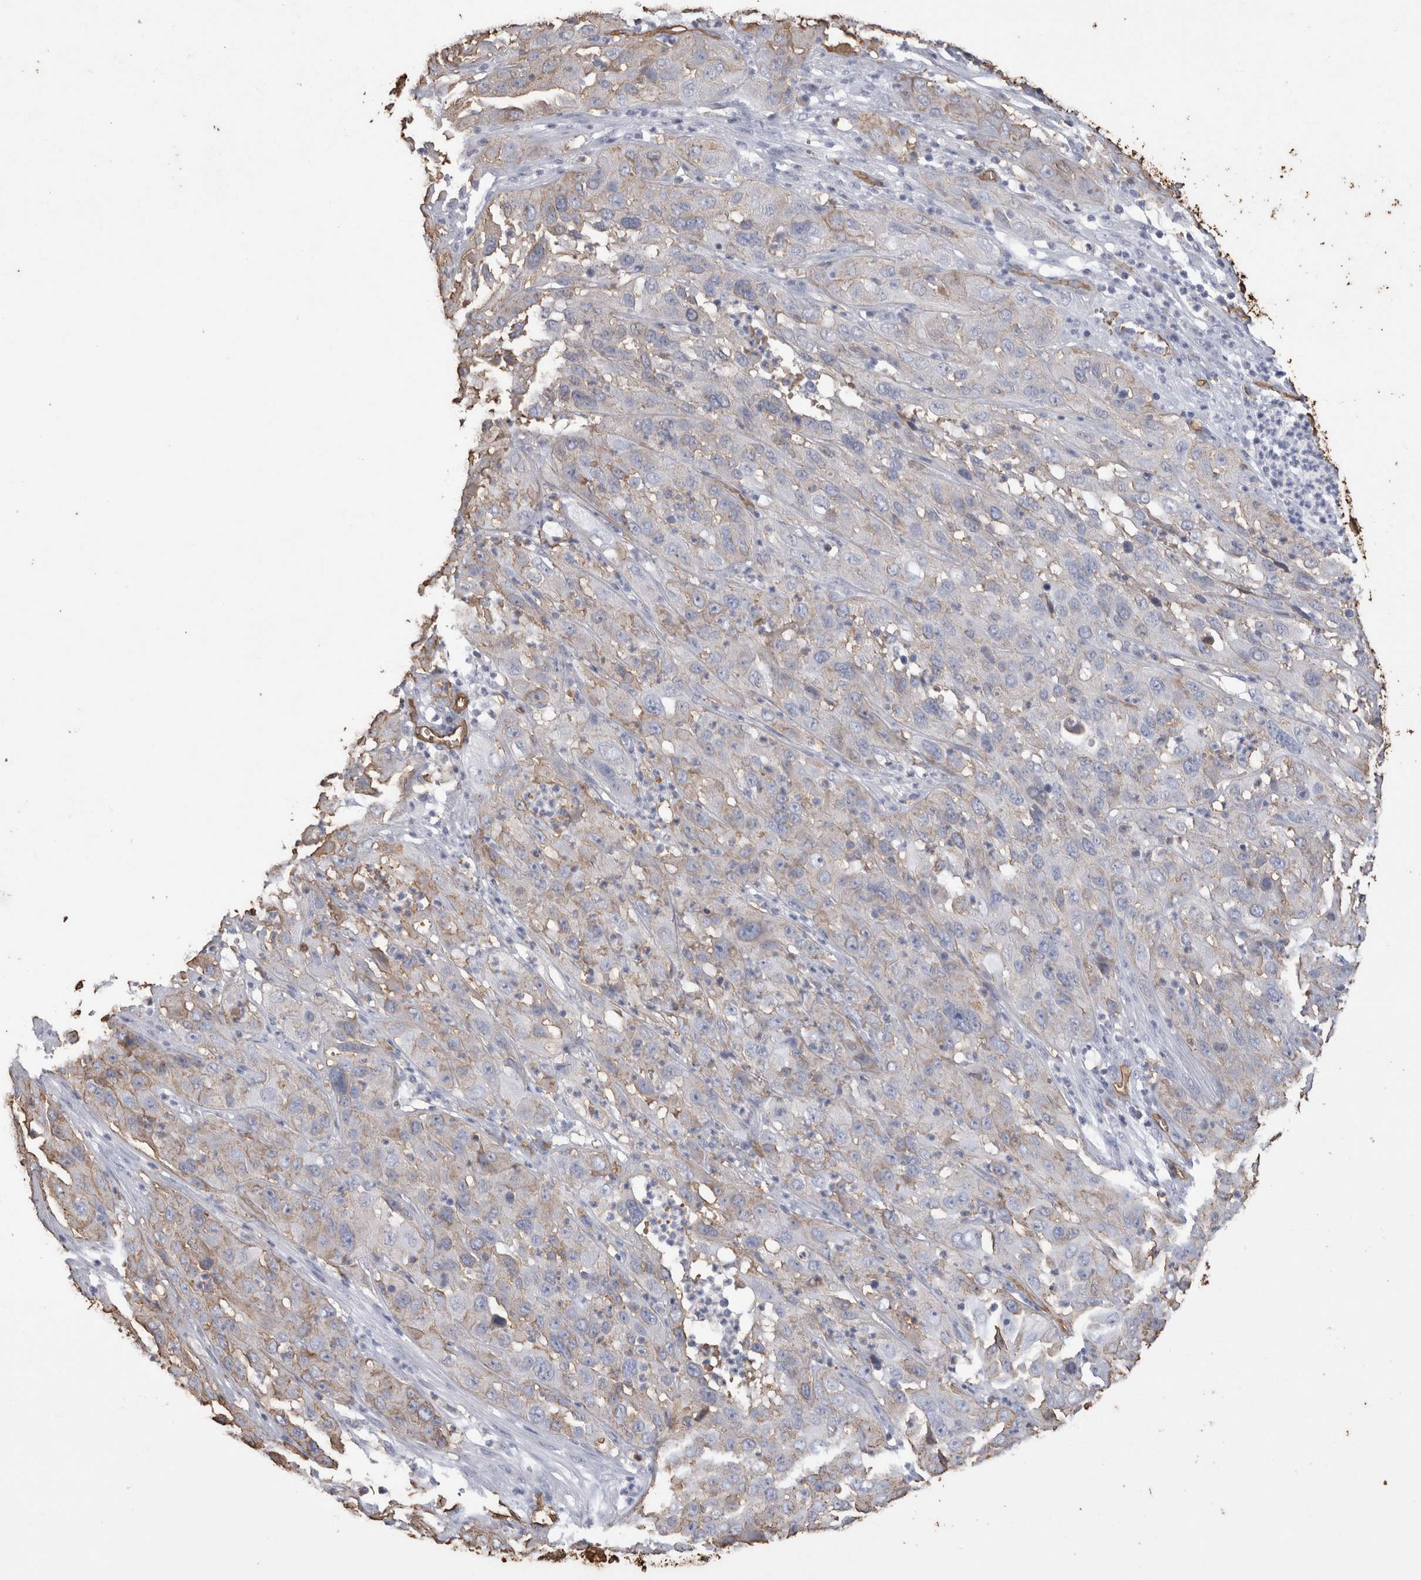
{"staining": {"intensity": "weak", "quantity": "<25%", "location": "cytoplasmic/membranous"}, "tissue": "cervical cancer", "cell_type": "Tumor cells", "image_type": "cancer", "snomed": [{"axis": "morphology", "description": "Squamous cell carcinoma, NOS"}, {"axis": "topography", "description": "Cervix"}], "caption": "Immunohistochemistry (IHC) image of cervical squamous cell carcinoma stained for a protein (brown), which reveals no staining in tumor cells.", "gene": "IL17RC", "patient": {"sex": "female", "age": 32}}